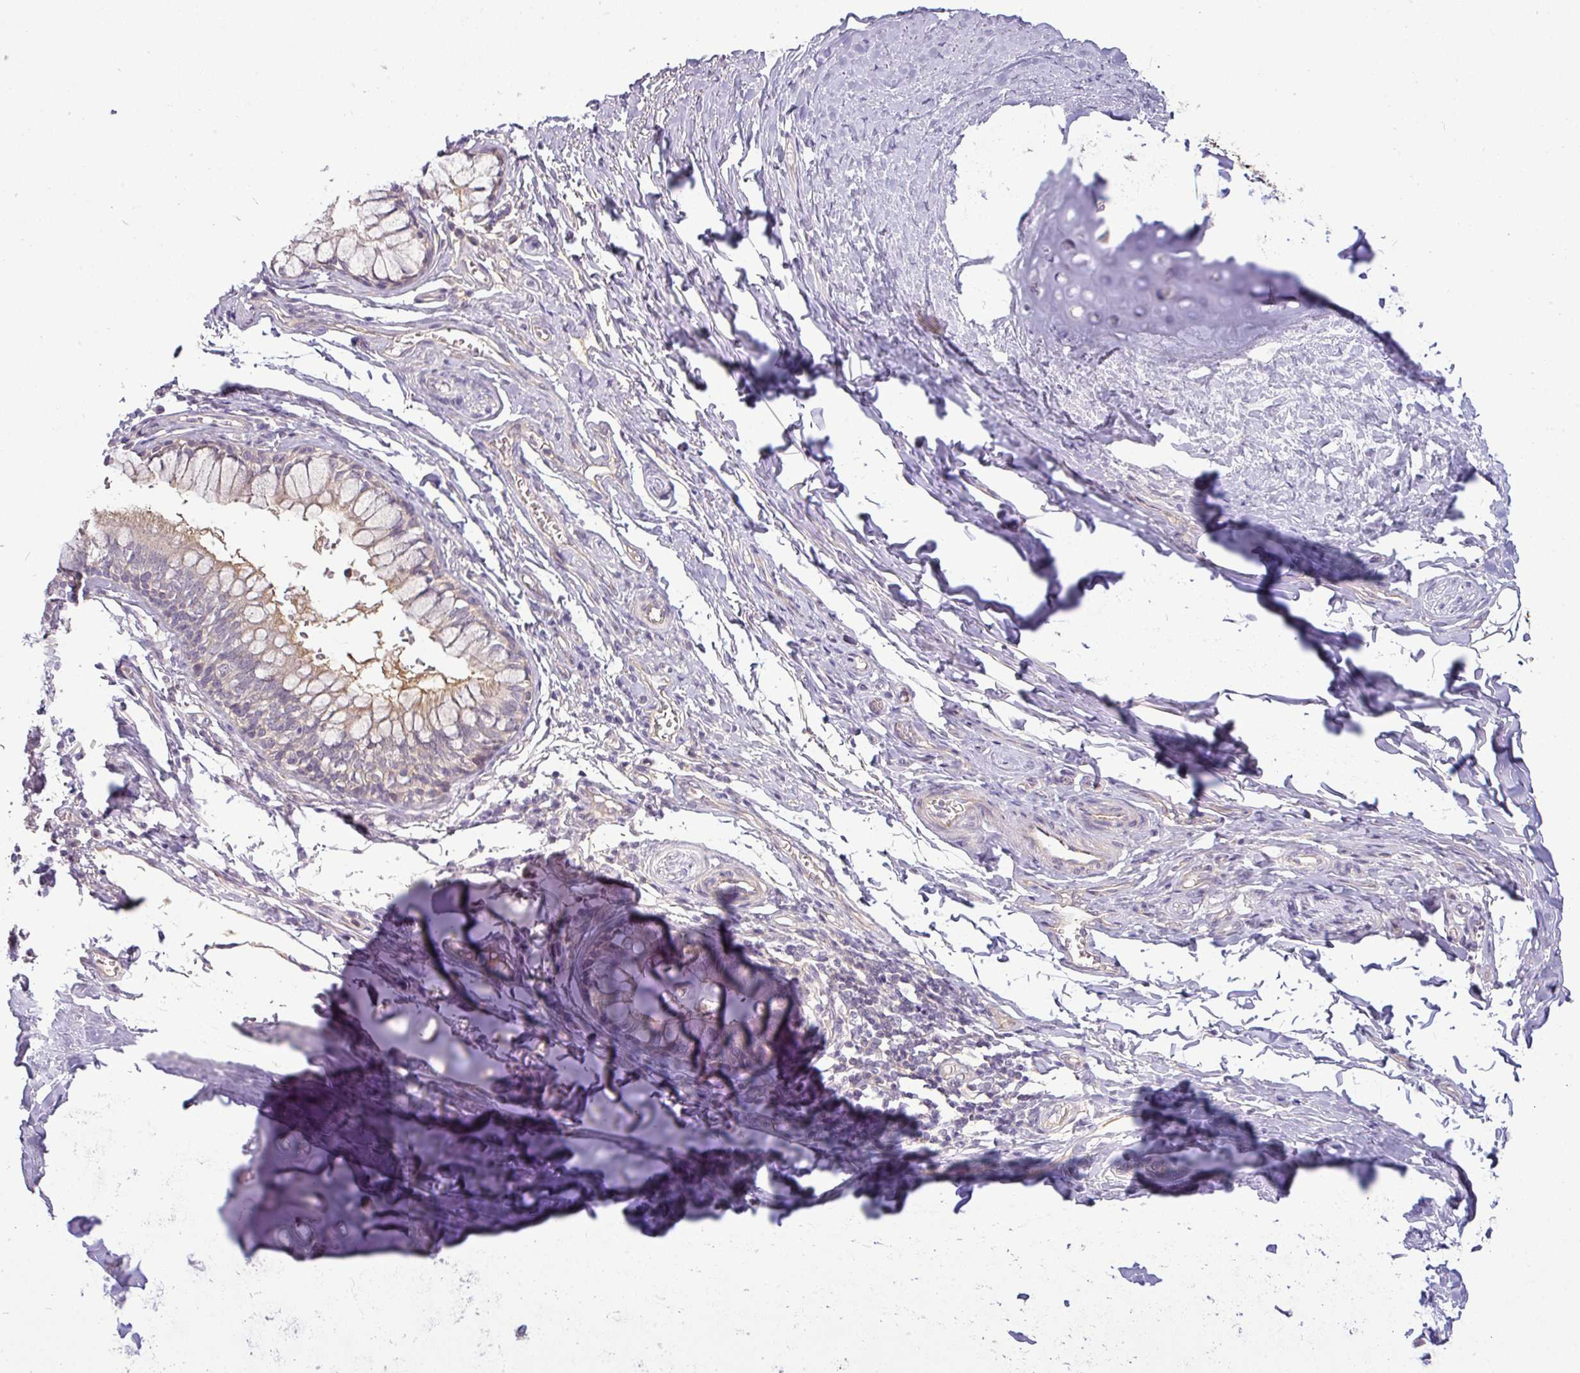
{"staining": {"intensity": "weak", "quantity": "<25%", "location": "cytoplasmic/membranous"}, "tissue": "bronchus", "cell_type": "Respiratory epithelial cells", "image_type": "normal", "snomed": [{"axis": "morphology", "description": "Normal tissue, NOS"}, {"axis": "topography", "description": "Cartilage tissue"}, {"axis": "topography", "description": "Bronchus"}], "caption": "Respiratory epithelial cells are negative for brown protein staining in unremarkable bronchus. (DAB immunohistochemistry (IHC), high magnification).", "gene": "APOM", "patient": {"sex": "female", "age": 36}}